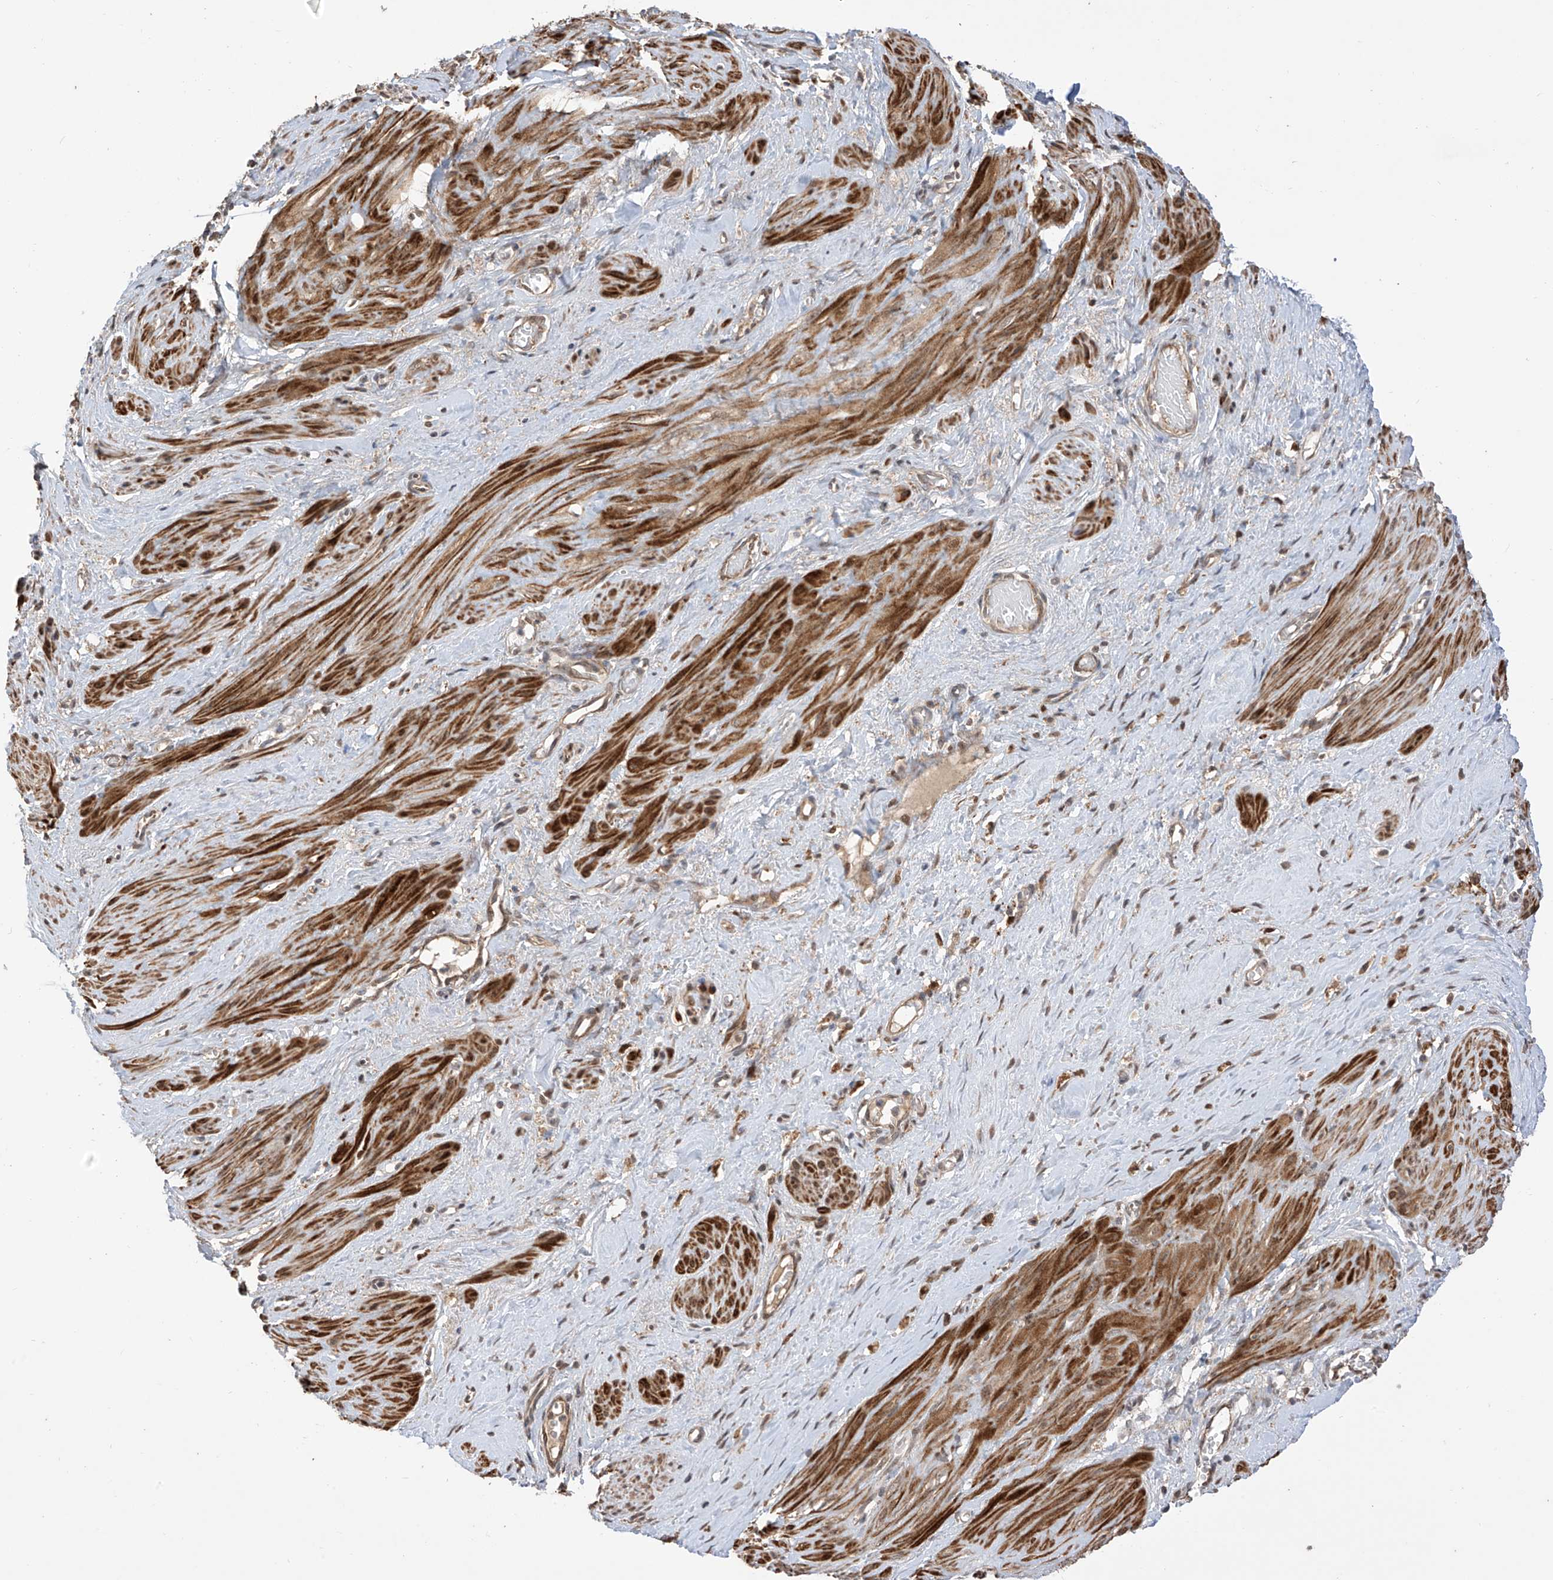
{"staining": {"intensity": "strong", "quantity": ">75%", "location": "cytoplasmic/membranous"}, "tissue": "smooth muscle", "cell_type": "Smooth muscle cells", "image_type": "normal", "snomed": [{"axis": "morphology", "description": "Normal tissue, NOS"}, {"axis": "topography", "description": "Endometrium"}], "caption": "Protein expression analysis of unremarkable smooth muscle demonstrates strong cytoplasmic/membranous positivity in about >75% of smooth muscle cells.", "gene": "LATS1", "patient": {"sex": "female", "age": 33}}